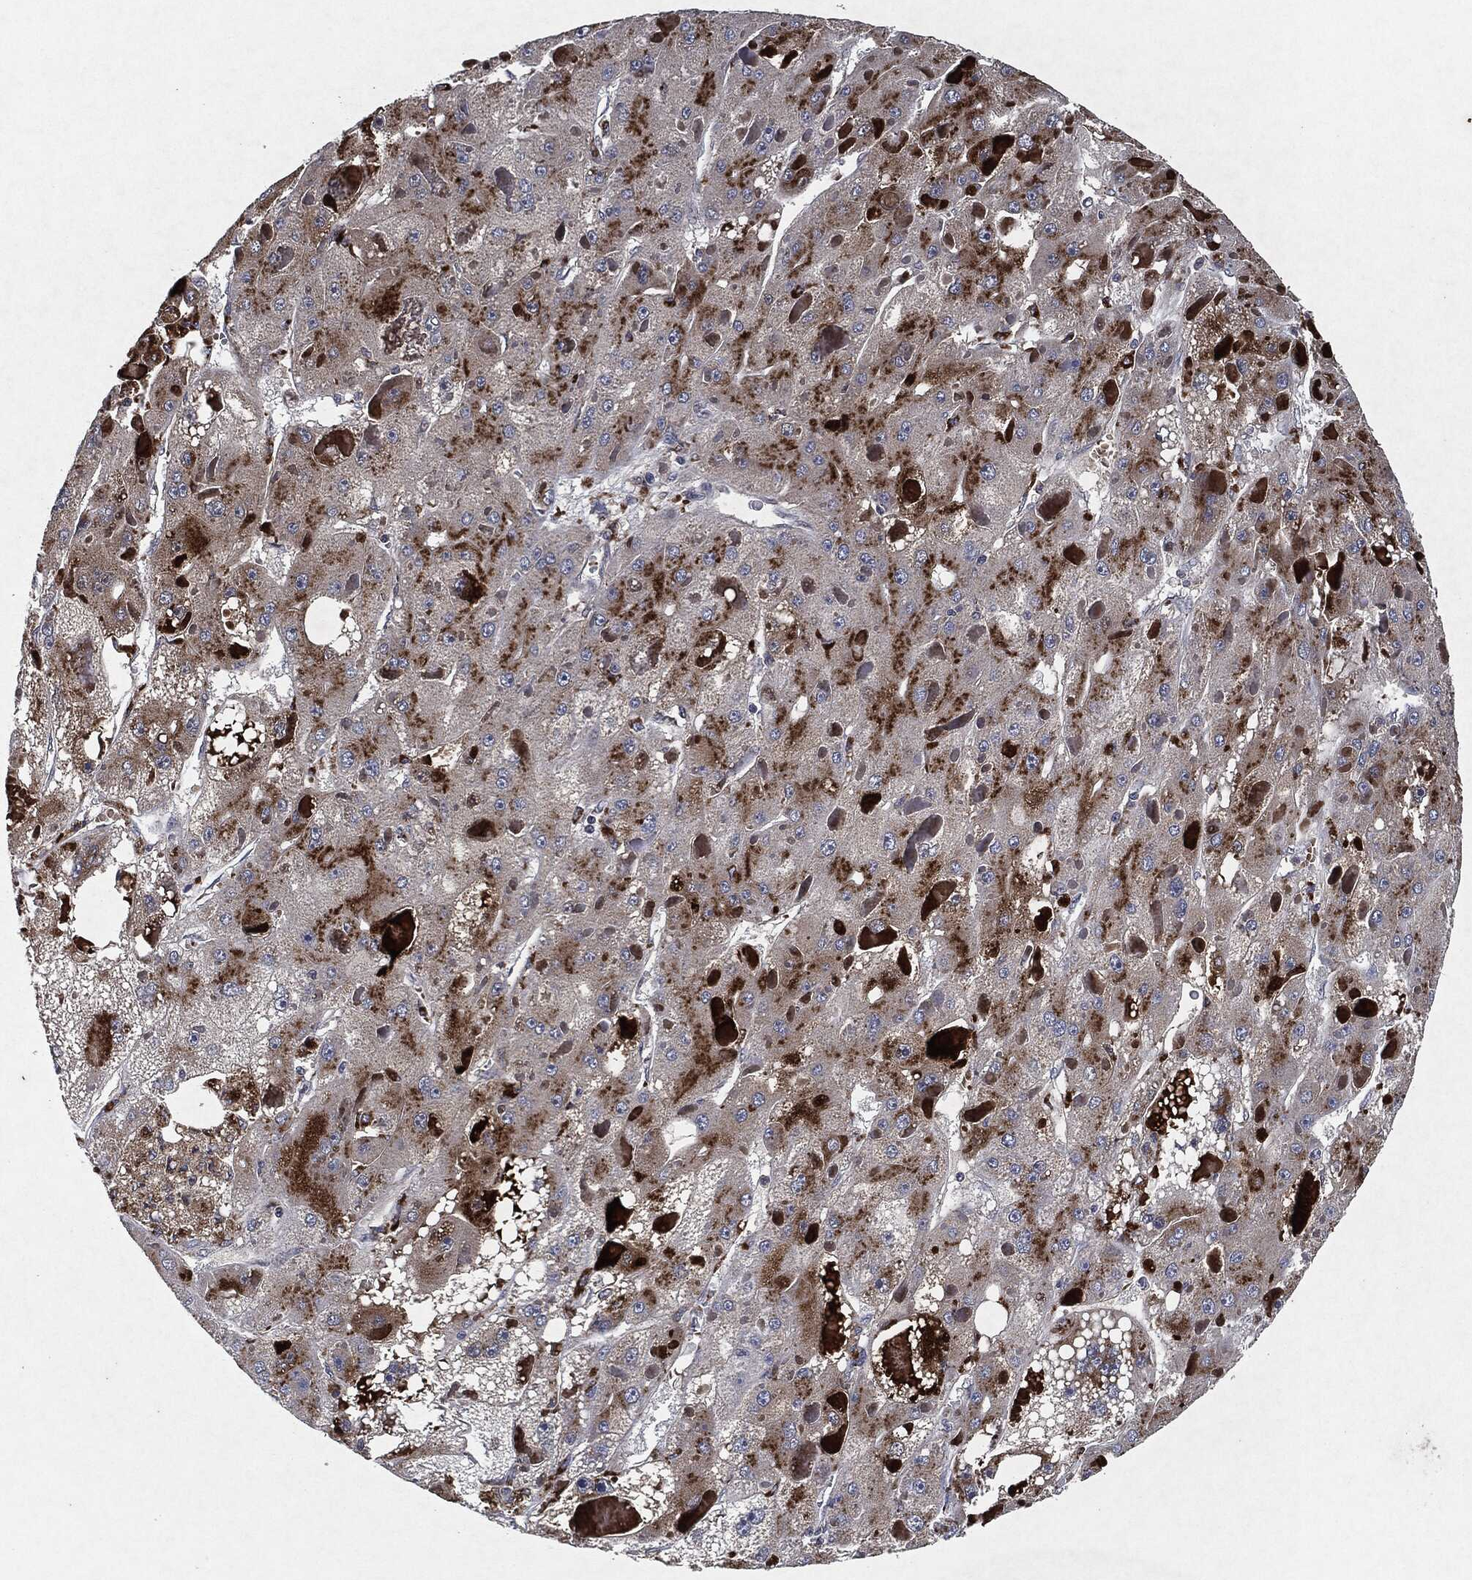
{"staining": {"intensity": "strong", "quantity": "<25%", "location": "cytoplasmic/membranous"}, "tissue": "liver cancer", "cell_type": "Tumor cells", "image_type": "cancer", "snomed": [{"axis": "morphology", "description": "Carcinoma, Hepatocellular, NOS"}, {"axis": "topography", "description": "Liver"}], "caption": "This image demonstrates liver cancer stained with IHC to label a protein in brown. The cytoplasmic/membranous of tumor cells show strong positivity for the protein. Nuclei are counter-stained blue.", "gene": "SLC31A2", "patient": {"sex": "female", "age": 73}}